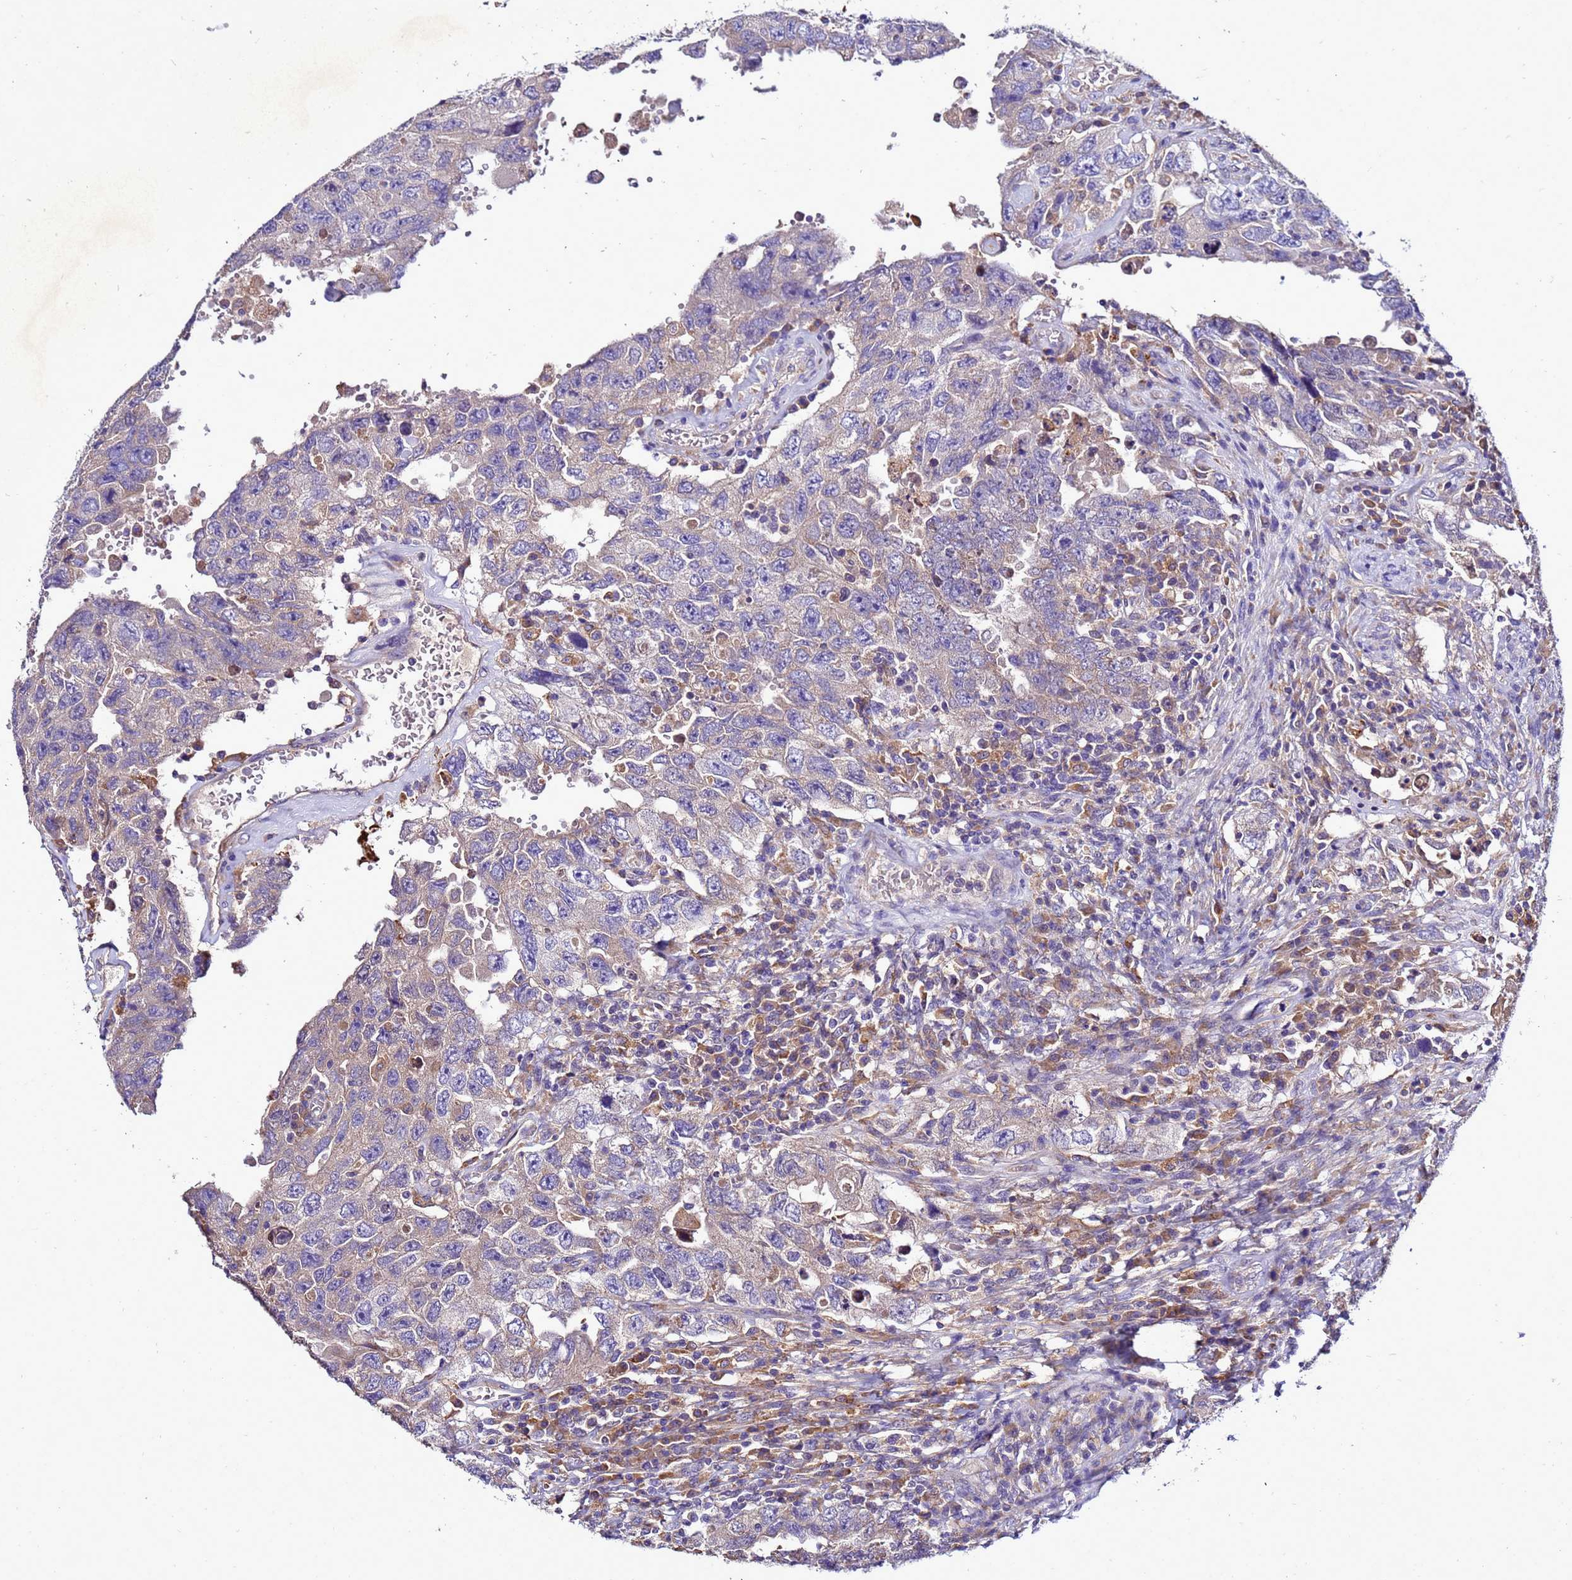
{"staining": {"intensity": "negative", "quantity": "none", "location": "none"}, "tissue": "testis cancer", "cell_type": "Tumor cells", "image_type": "cancer", "snomed": [{"axis": "morphology", "description": "Carcinoma, Embryonal, NOS"}, {"axis": "topography", "description": "Testis"}], "caption": "The histopathology image shows no significant positivity in tumor cells of testis embryonal carcinoma.", "gene": "ANTKMT", "patient": {"sex": "male", "age": 26}}